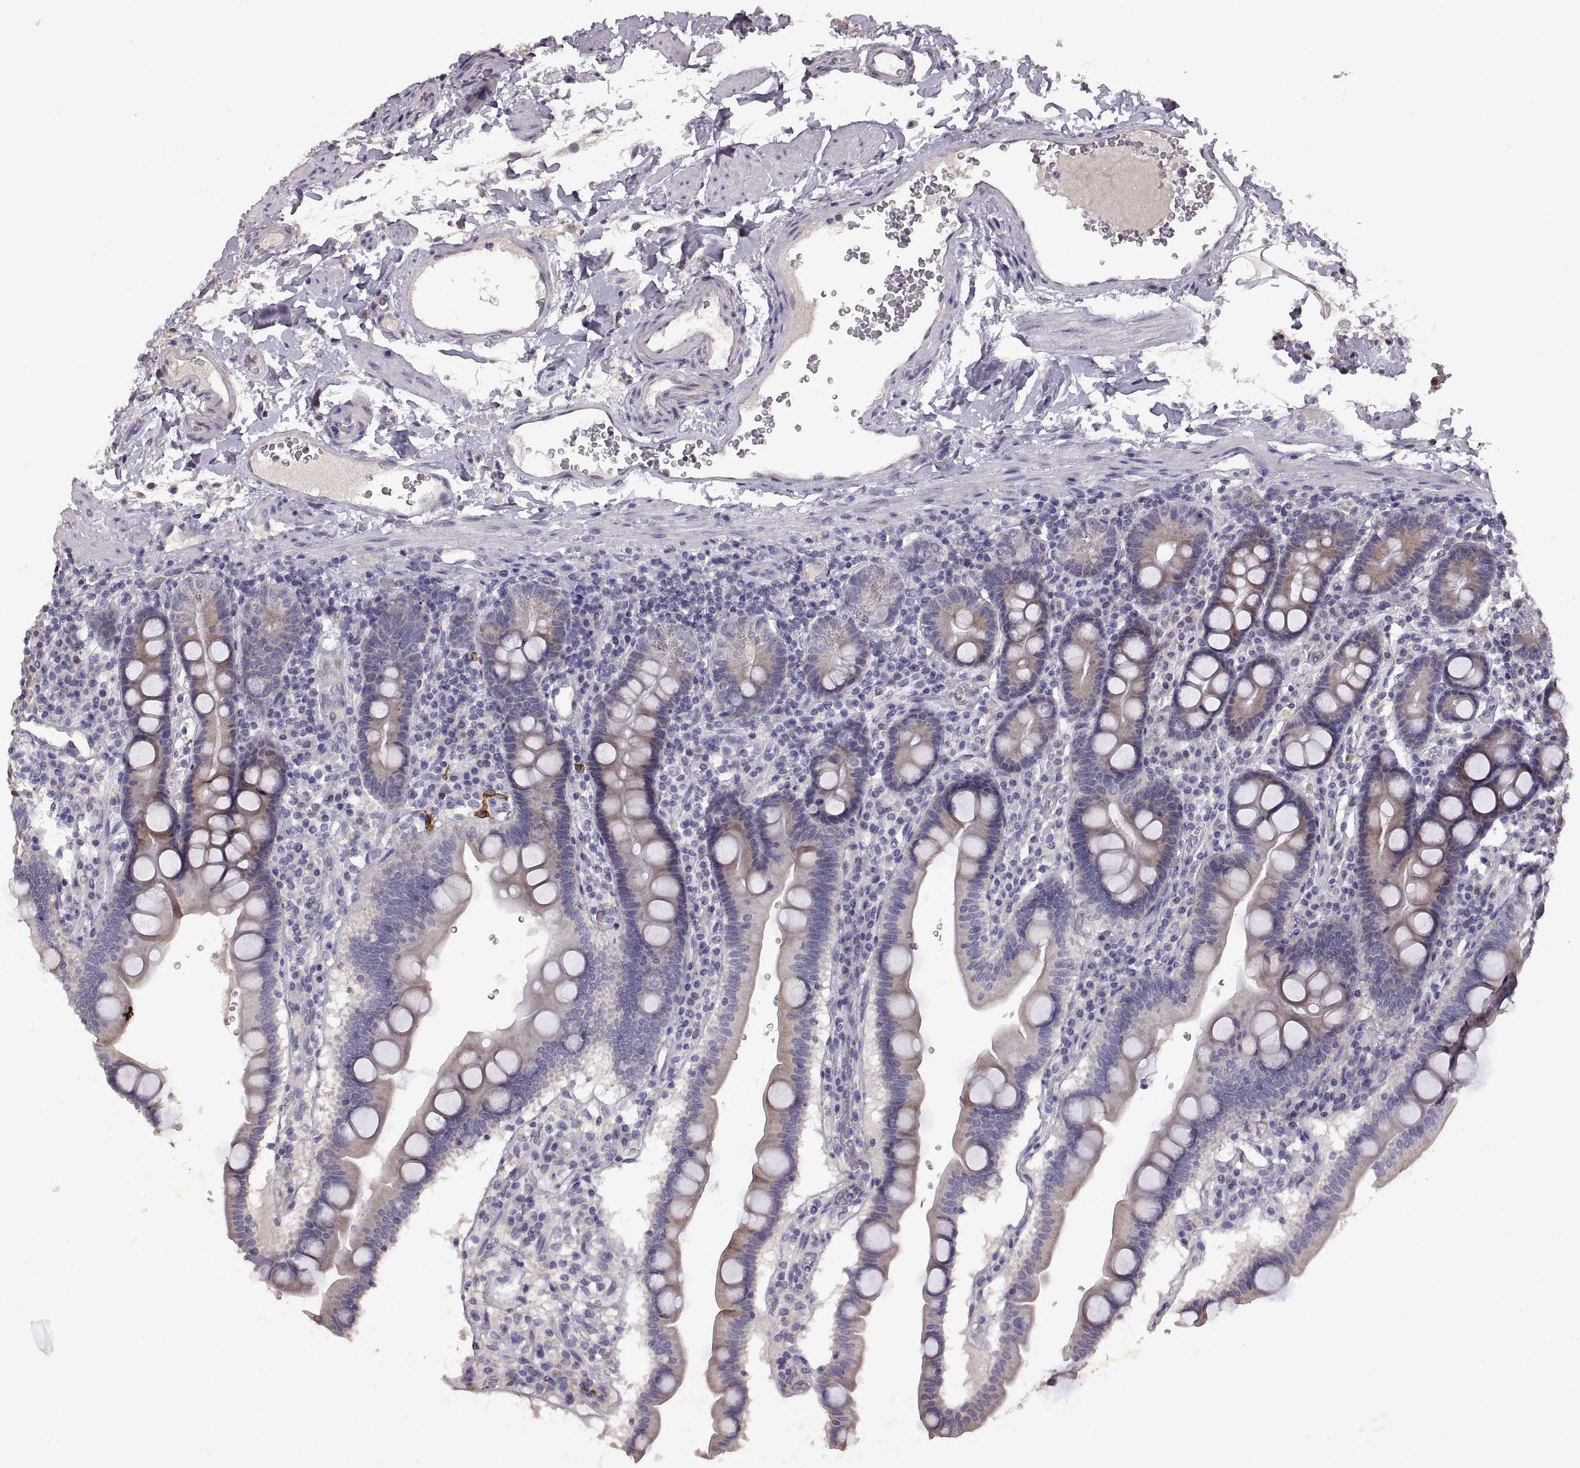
{"staining": {"intensity": "weak", "quantity": "<25%", "location": "cytoplasmic/membranous"}, "tissue": "duodenum", "cell_type": "Glandular cells", "image_type": "normal", "snomed": [{"axis": "morphology", "description": "Normal tissue, NOS"}, {"axis": "topography", "description": "Duodenum"}], "caption": "Immunohistochemistry (IHC) histopathology image of normal duodenum: human duodenum stained with DAB (3,3'-diaminobenzidine) displays no significant protein expression in glandular cells. (Brightfield microscopy of DAB immunohistochemistry (IHC) at high magnification).", "gene": "DEFB136", "patient": {"sex": "male", "age": 59}}